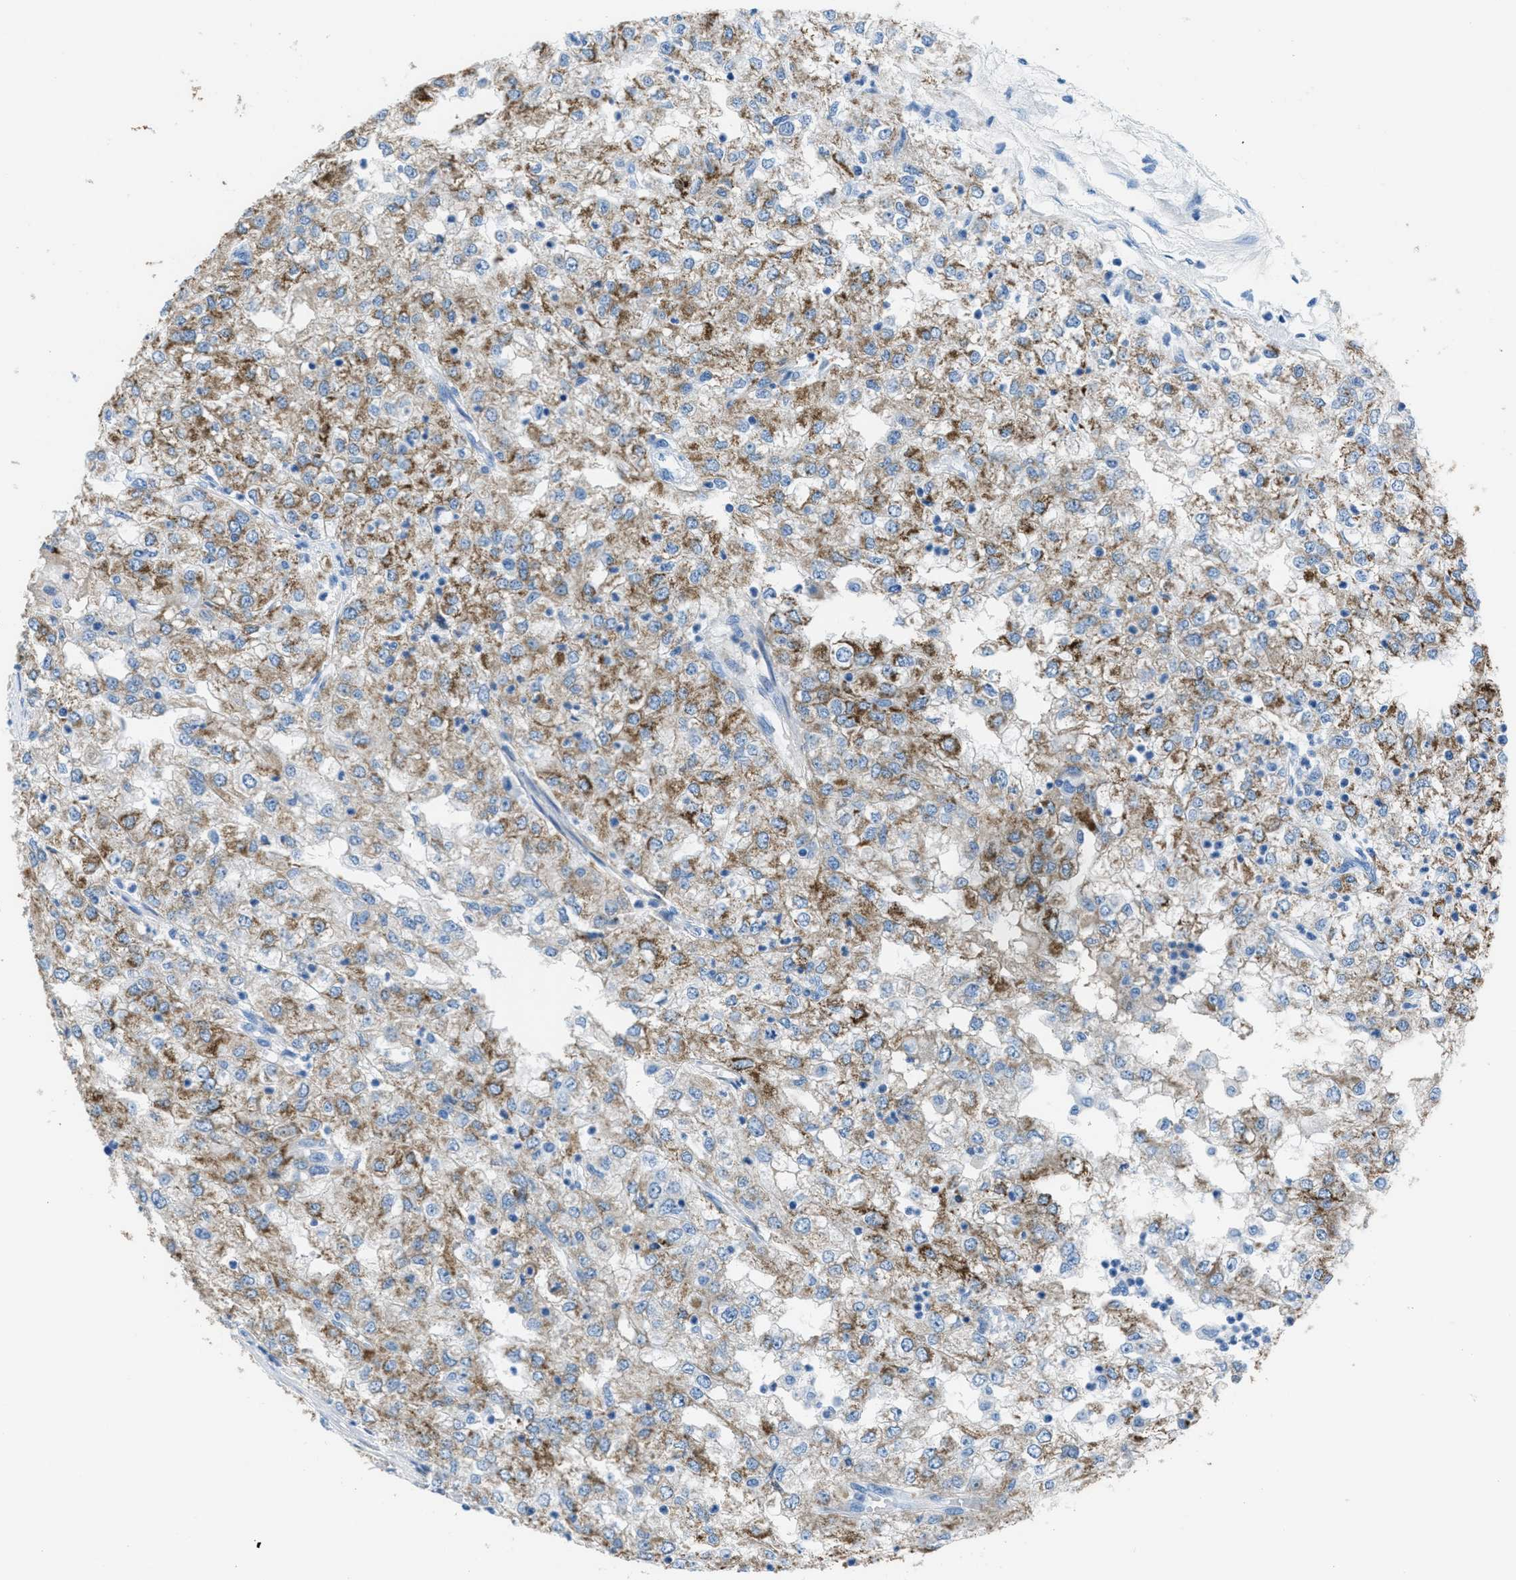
{"staining": {"intensity": "moderate", "quantity": ">75%", "location": "cytoplasmic/membranous"}, "tissue": "renal cancer", "cell_type": "Tumor cells", "image_type": "cancer", "snomed": [{"axis": "morphology", "description": "Adenocarcinoma, NOS"}, {"axis": "topography", "description": "Kidney"}], "caption": "Human renal cancer stained with a protein marker demonstrates moderate staining in tumor cells.", "gene": "MGARP", "patient": {"sex": "female", "age": 54}}